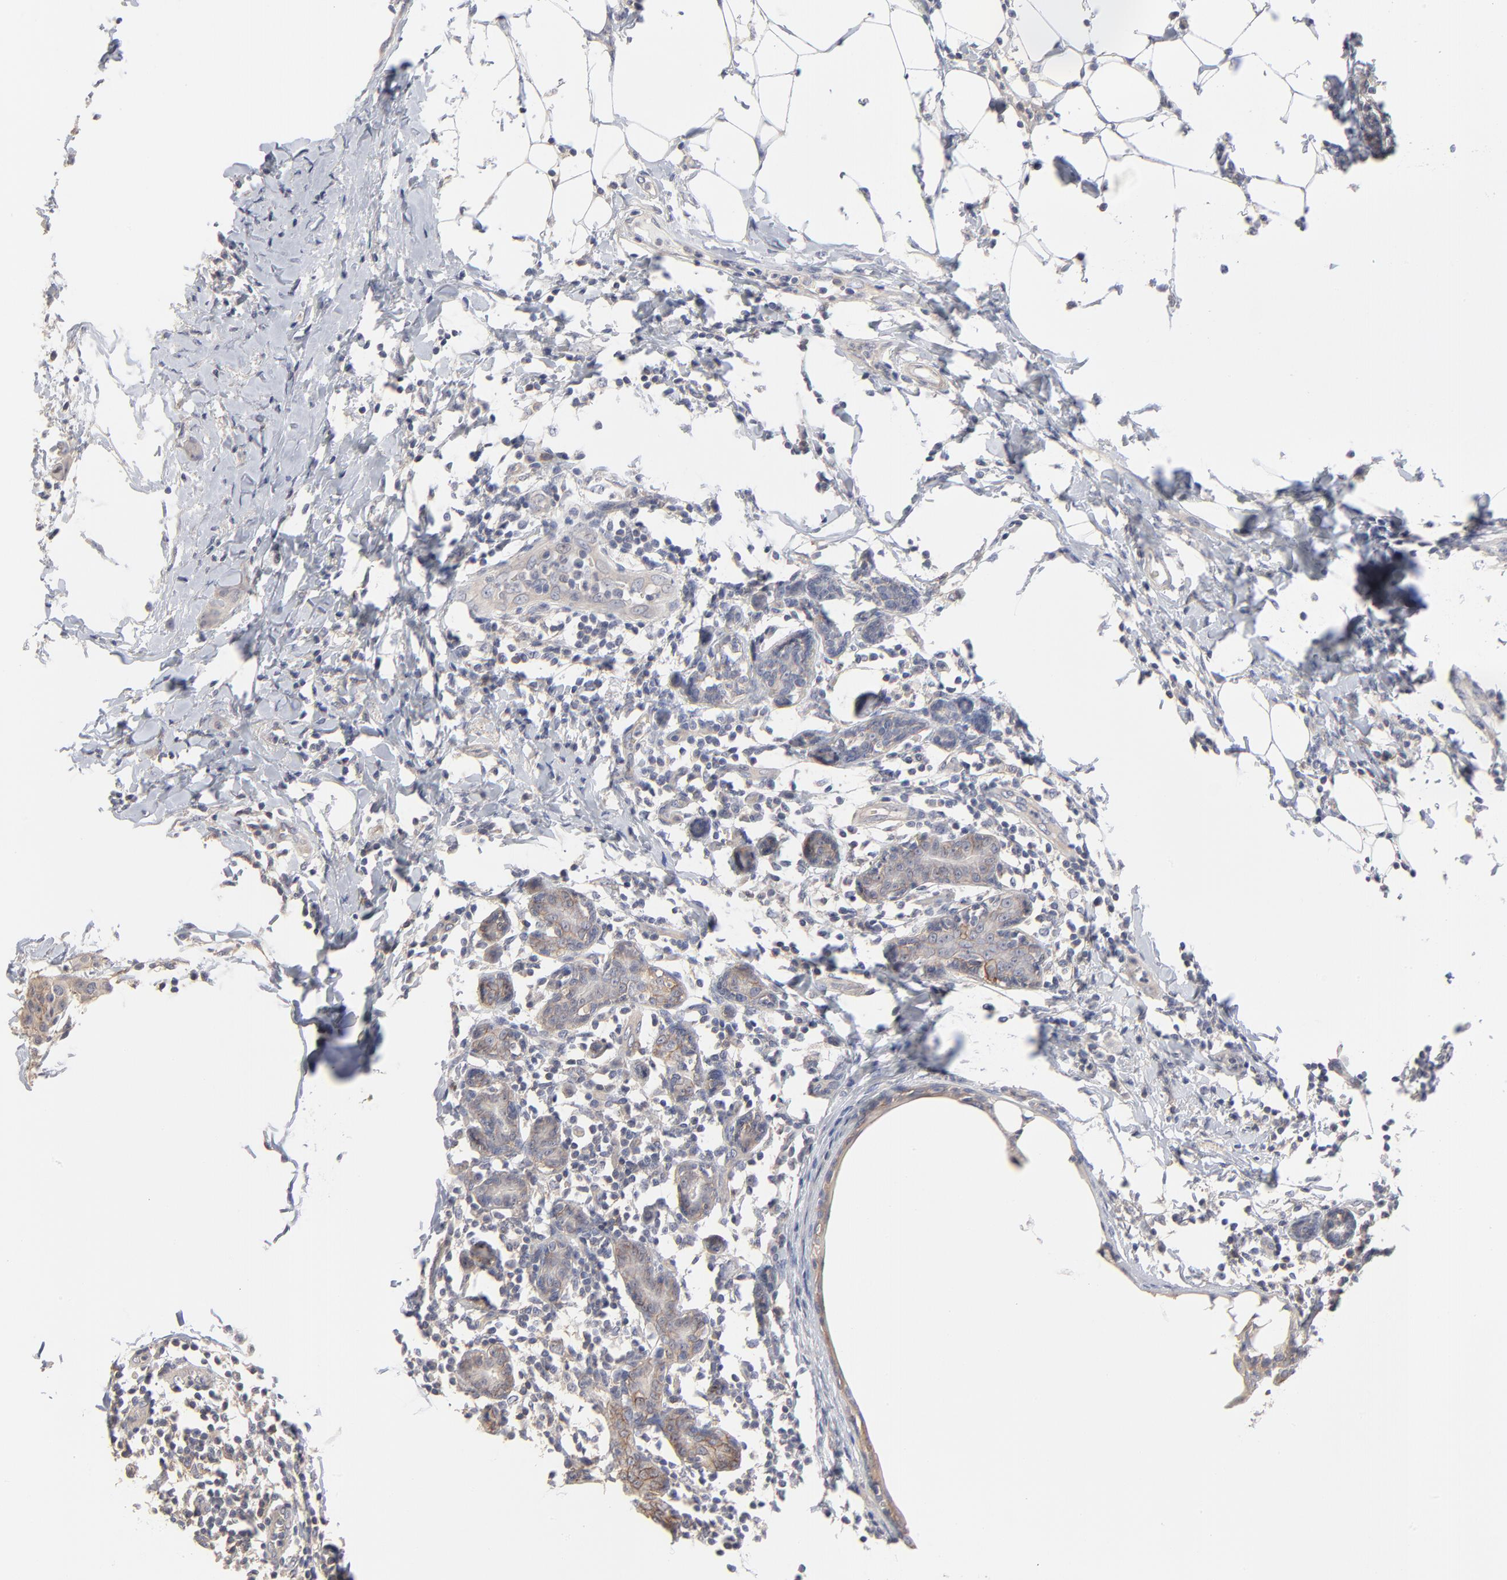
{"staining": {"intensity": "weak", "quantity": ">75%", "location": "cytoplasmic/membranous"}, "tissue": "breast cancer", "cell_type": "Tumor cells", "image_type": "cancer", "snomed": [{"axis": "morphology", "description": "Duct carcinoma"}, {"axis": "topography", "description": "Breast"}], "caption": "A low amount of weak cytoplasmic/membranous expression is identified in approximately >75% of tumor cells in infiltrating ductal carcinoma (breast) tissue. The staining was performed using DAB, with brown indicating positive protein expression. Nuclei are stained blue with hematoxylin.", "gene": "SLC16A1", "patient": {"sex": "female", "age": 40}}